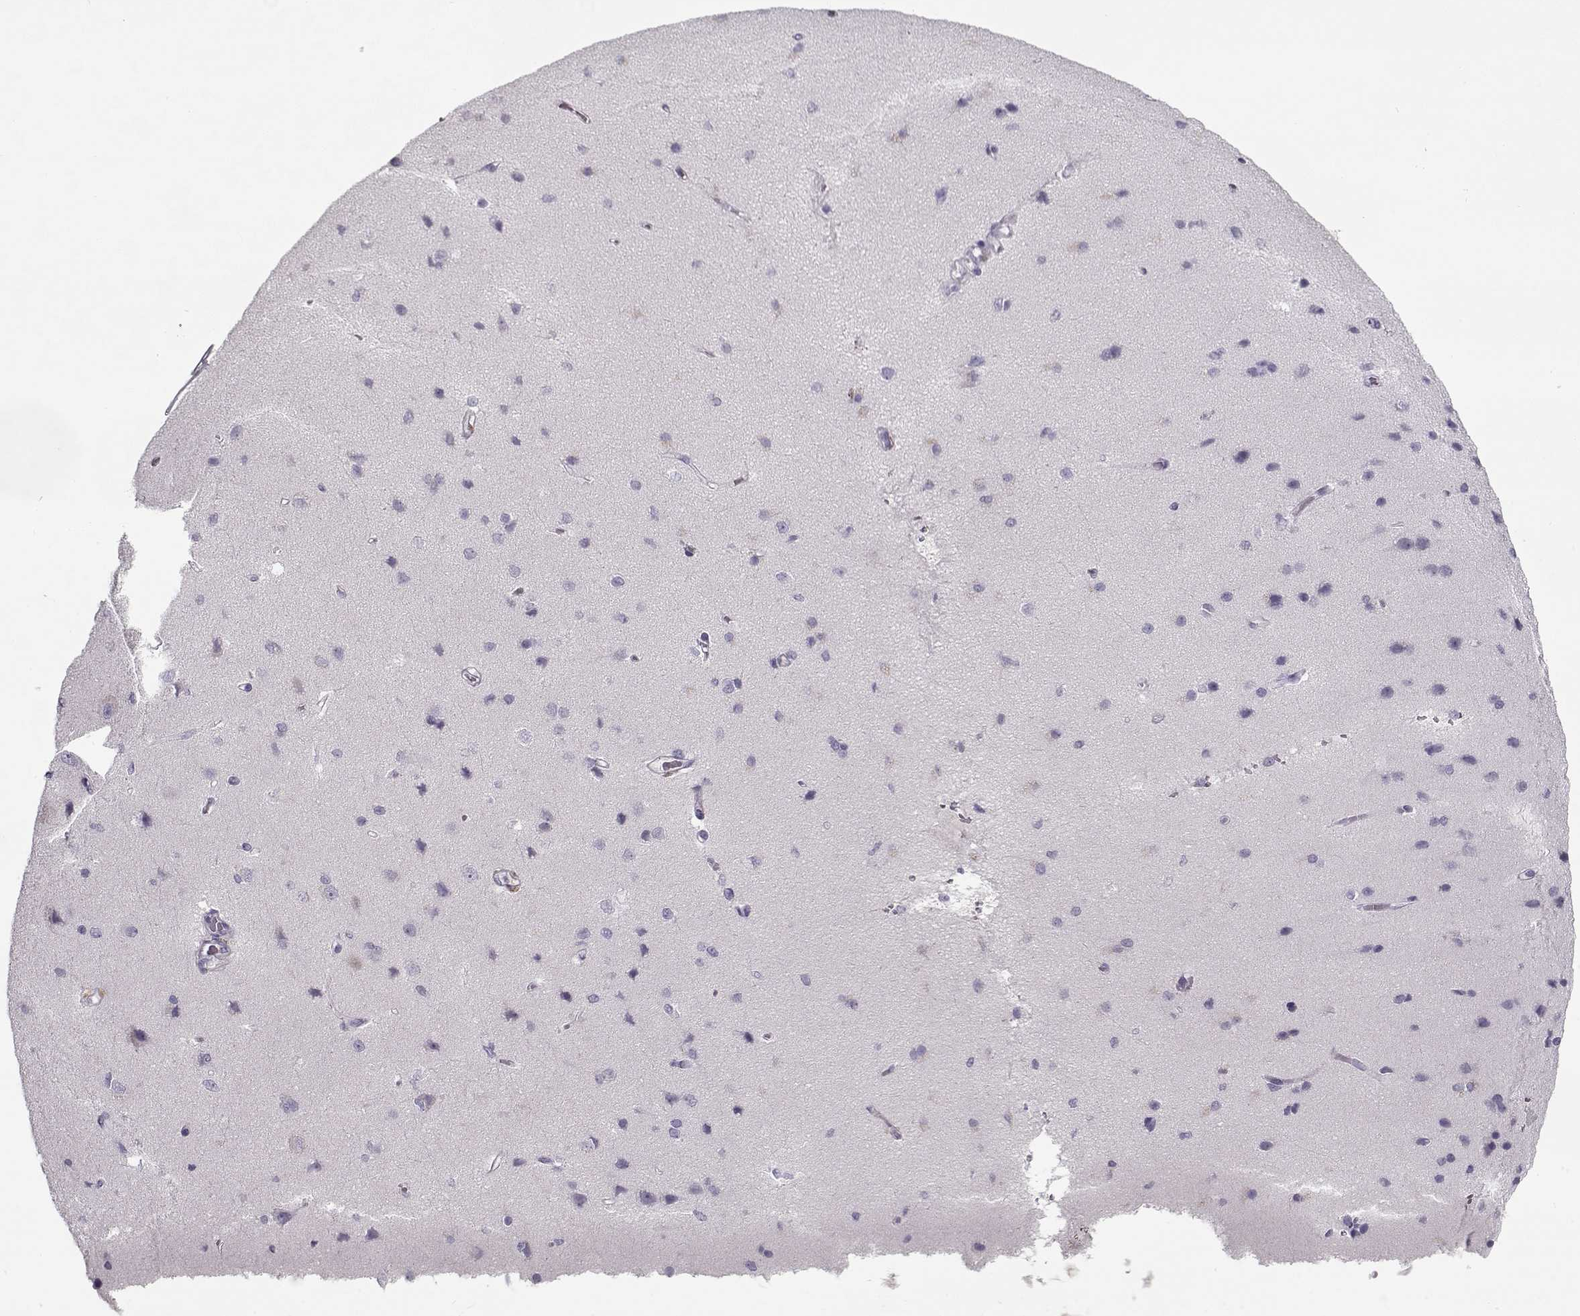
{"staining": {"intensity": "negative", "quantity": "none", "location": "none"}, "tissue": "cerebral cortex", "cell_type": "Endothelial cells", "image_type": "normal", "snomed": [{"axis": "morphology", "description": "Normal tissue, NOS"}, {"axis": "topography", "description": "Cerebral cortex"}], "caption": "This is an immunohistochemistry (IHC) photomicrograph of benign human cerebral cortex. There is no positivity in endothelial cells.", "gene": "LUM", "patient": {"sex": "male", "age": 37}}